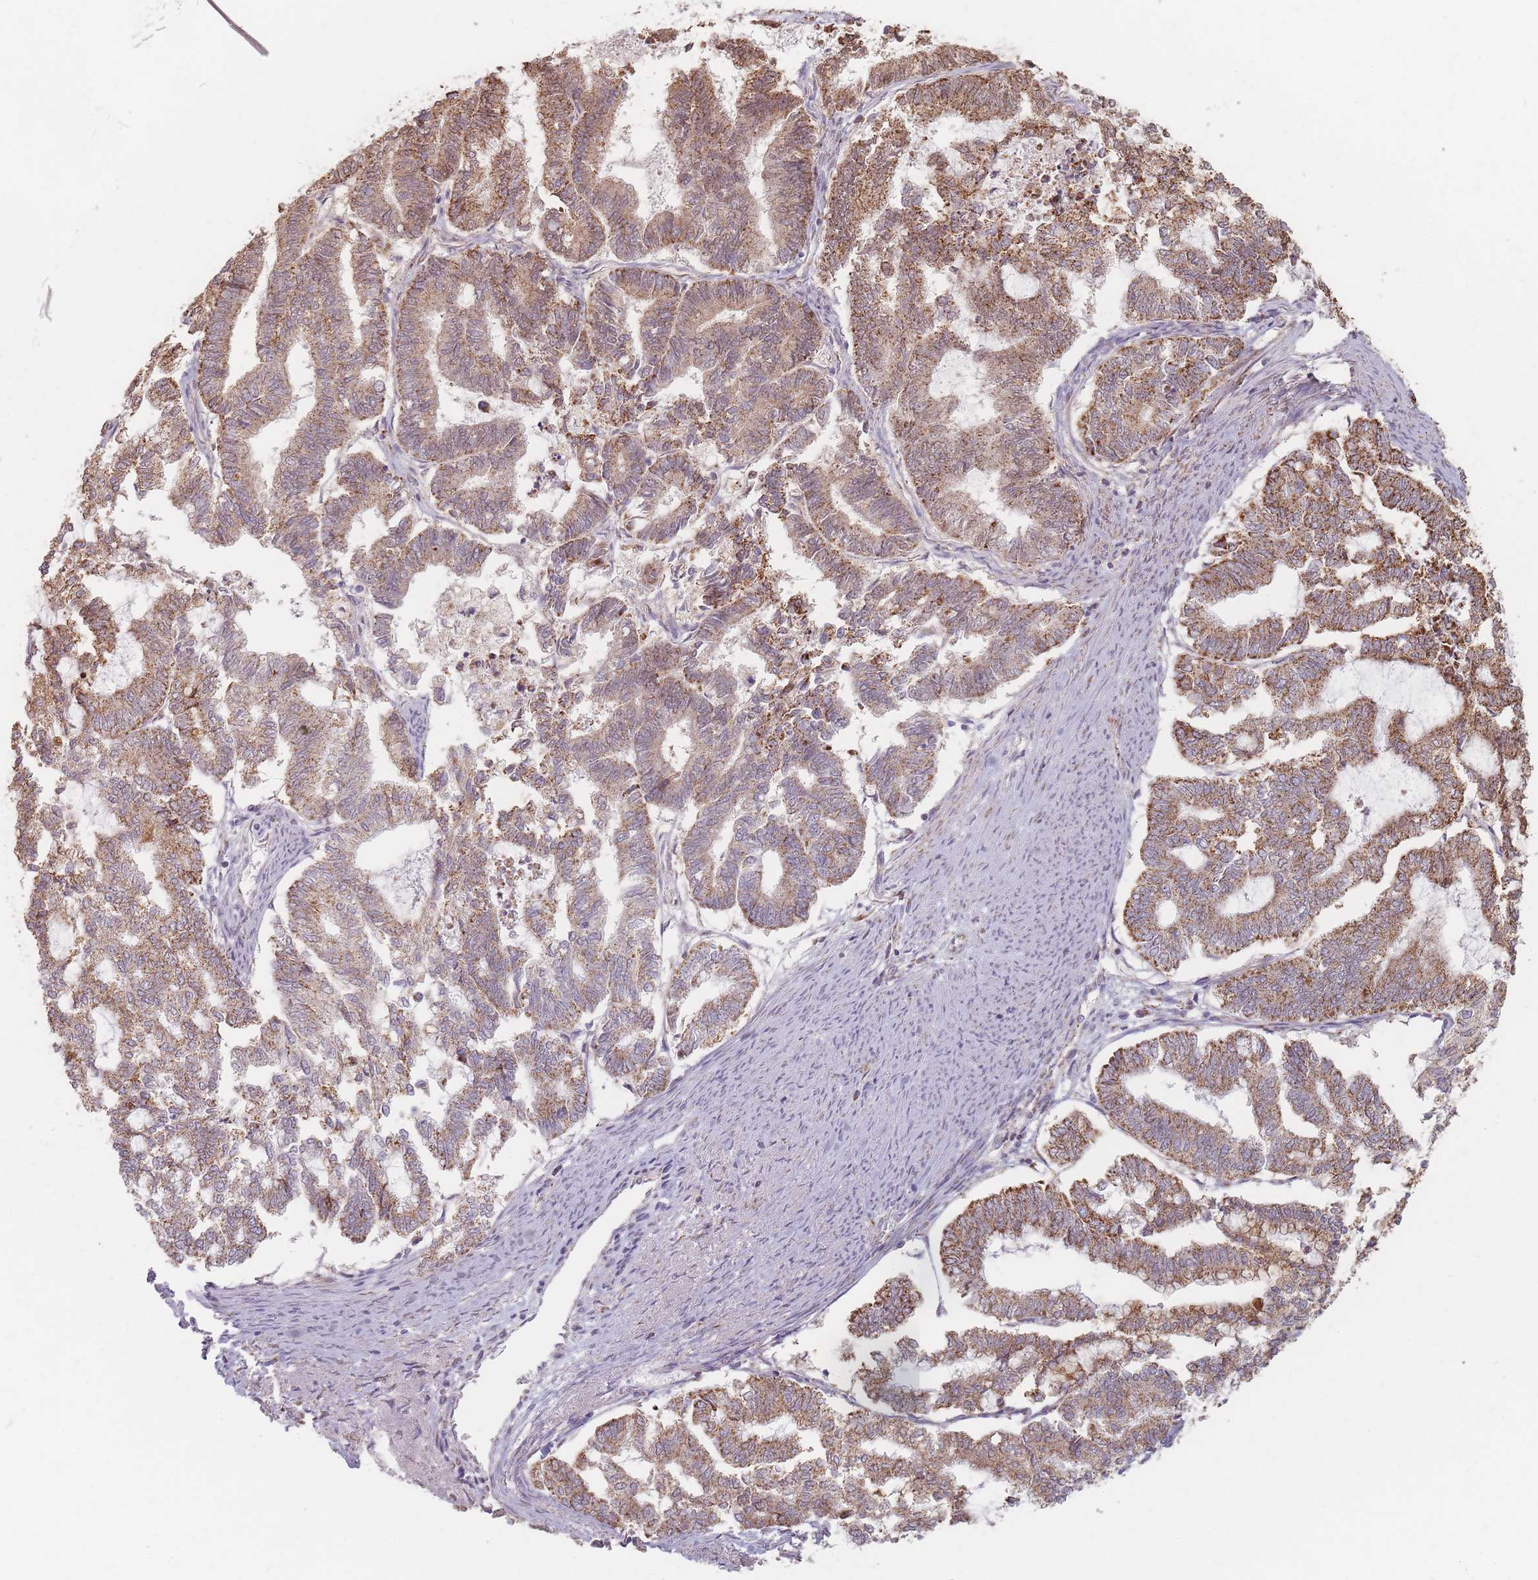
{"staining": {"intensity": "moderate", "quantity": ">75%", "location": "cytoplasmic/membranous"}, "tissue": "endometrial cancer", "cell_type": "Tumor cells", "image_type": "cancer", "snomed": [{"axis": "morphology", "description": "Adenocarcinoma, NOS"}, {"axis": "topography", "description": "Endometrium"}], "caption": "Adenocarcinoma (endometrial) stained with DAB immunohistochemistry (IHC) demonstrates medium levels of moderate cytoplasmic/membranous staining in about >75% of tumor cells. (DAB (3,3'-diaminobenzidine) IHC, brown staining for protein, blue staining for nuclei).", "gene": "ESRP2", "patient": {"sex": "female", "age": 79}}